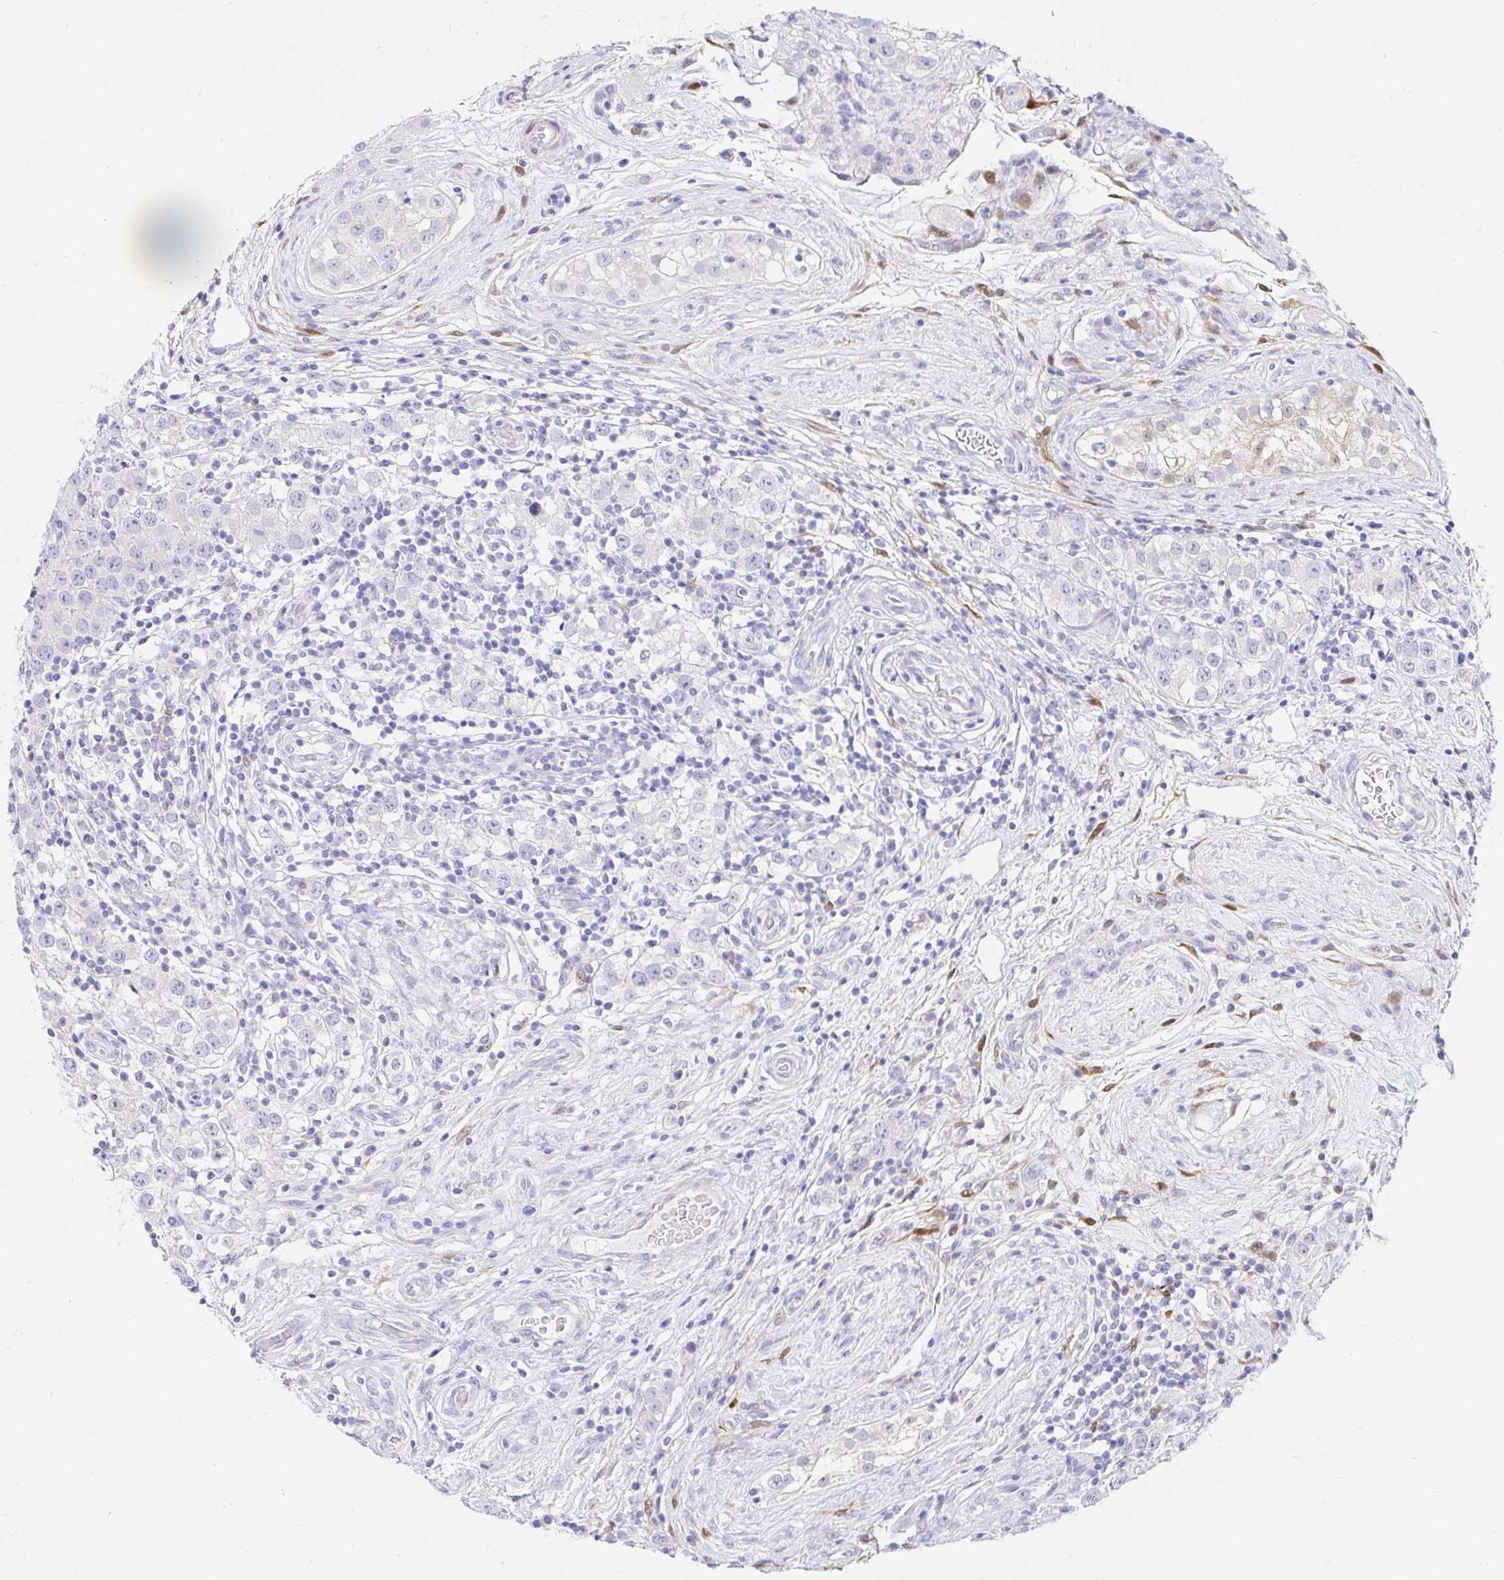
{"staining": {"intensity": "negative", "quantity": "none", "location": "none"}, "tissue": "testis cancer", "cell_type": "Tumor cells", "image_type": "cancer", "snomed": [{"axis": "morphology", "description": "Seminoma, NOS"}, {"axis": "topography", "description": "Testis"}], "caption": "Tumor cells are negative for protein expression in human testis seminoma.", "gene": "PPP1R1B", "patient": {"sex": "male", "age": 34}}